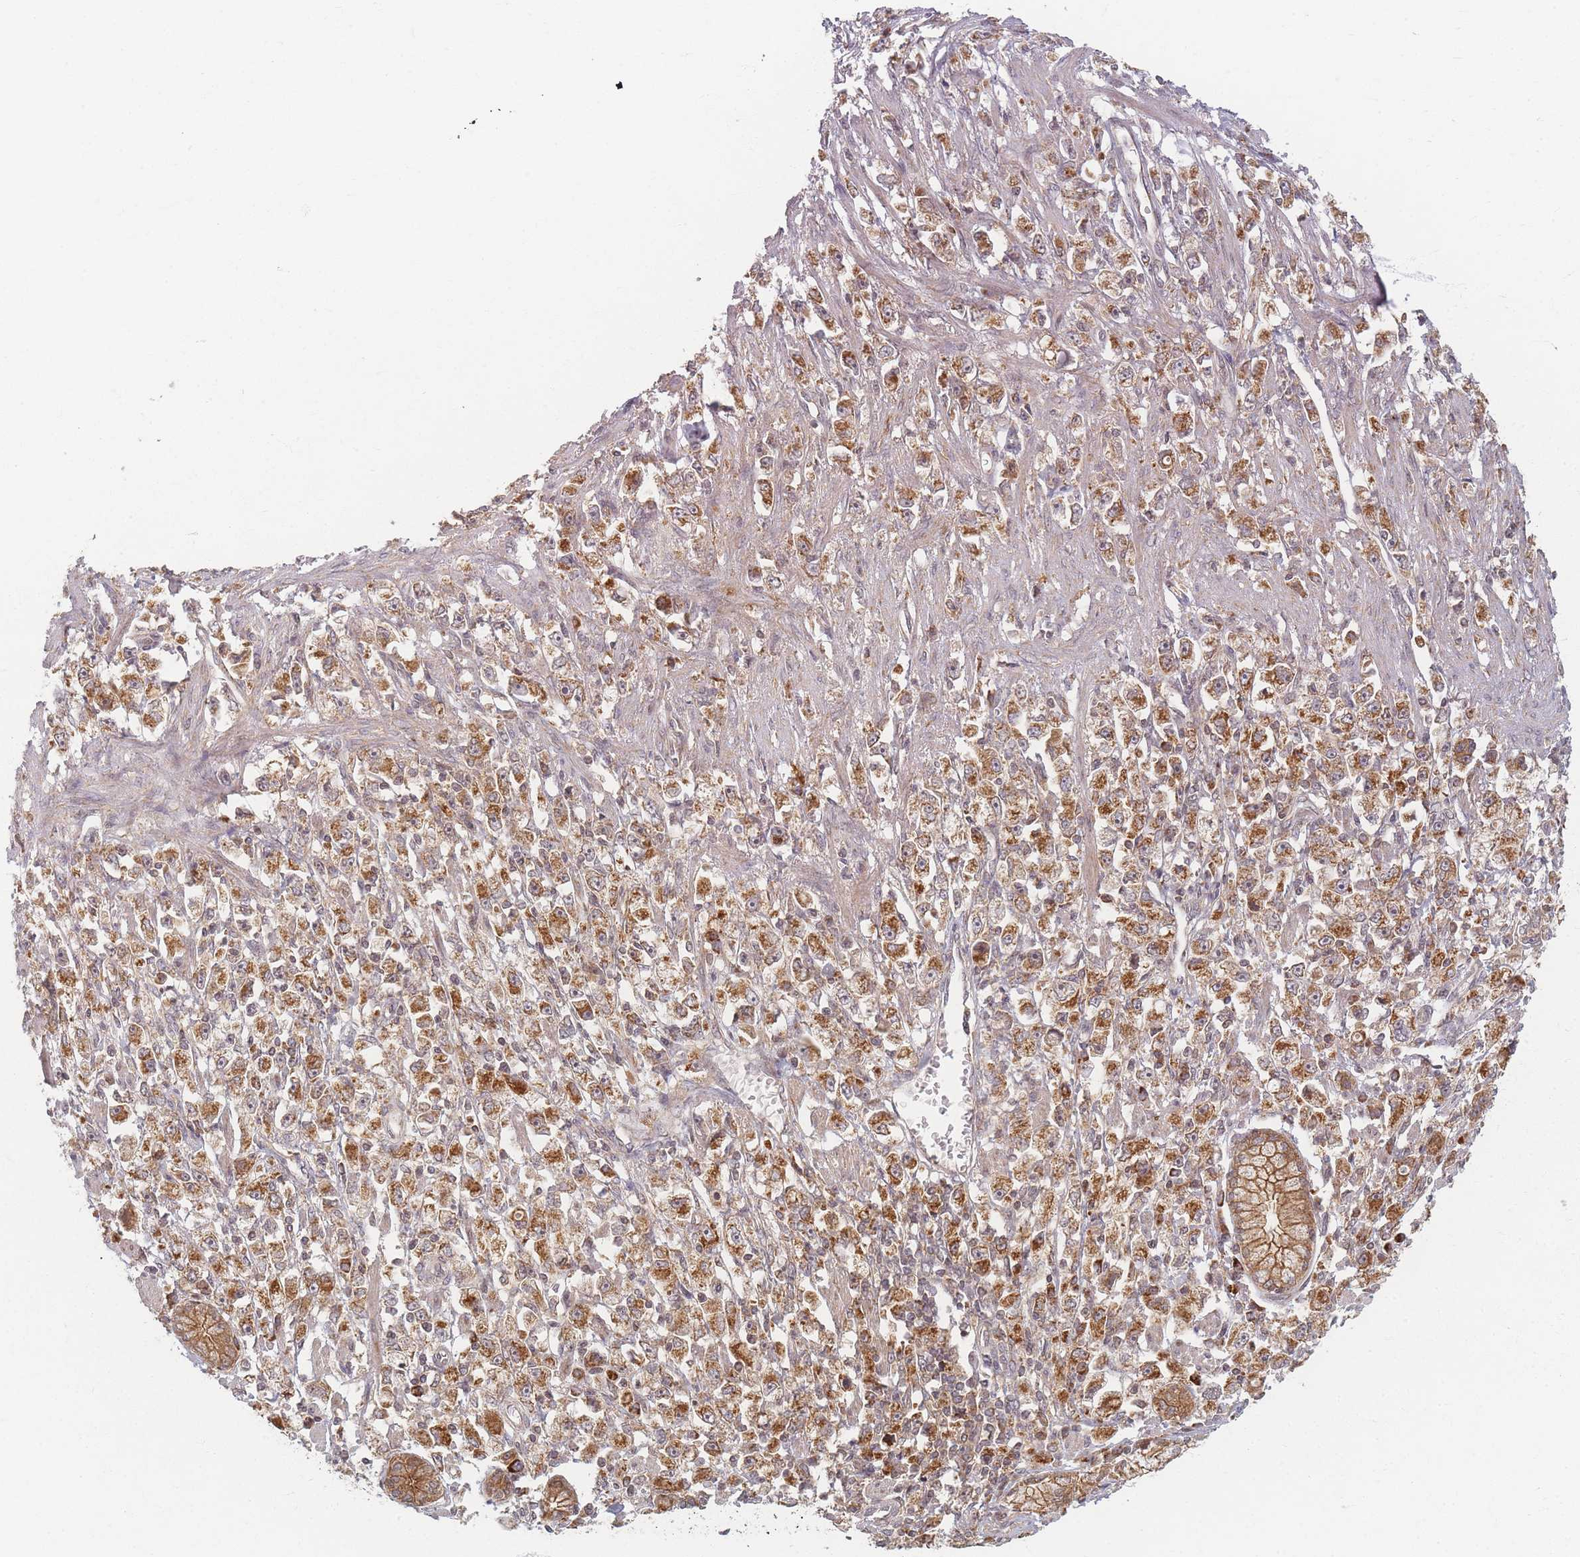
{"staining": {"intensity": "moderate", "quantity": ">75%", "location": "cytoplasmic/membranous"}, "tissue": "stomach cancer", "cell_type": "Tumor cells", "image_type": "cancer", "snomed": [{"axis": "morphology", "description": "Adenocarcinoma, NOS"}, {"axis": "topography", "description": "Stomach"}], "caption": "A high-resolution photomicrograph shows IHC staining of stomach cancer, which exhibits moderate cytoplasmic/membranous expression in approximately >75% of tumor cells.", "gene": "RADX", "patient": {"sex": "female", "age": 59}}